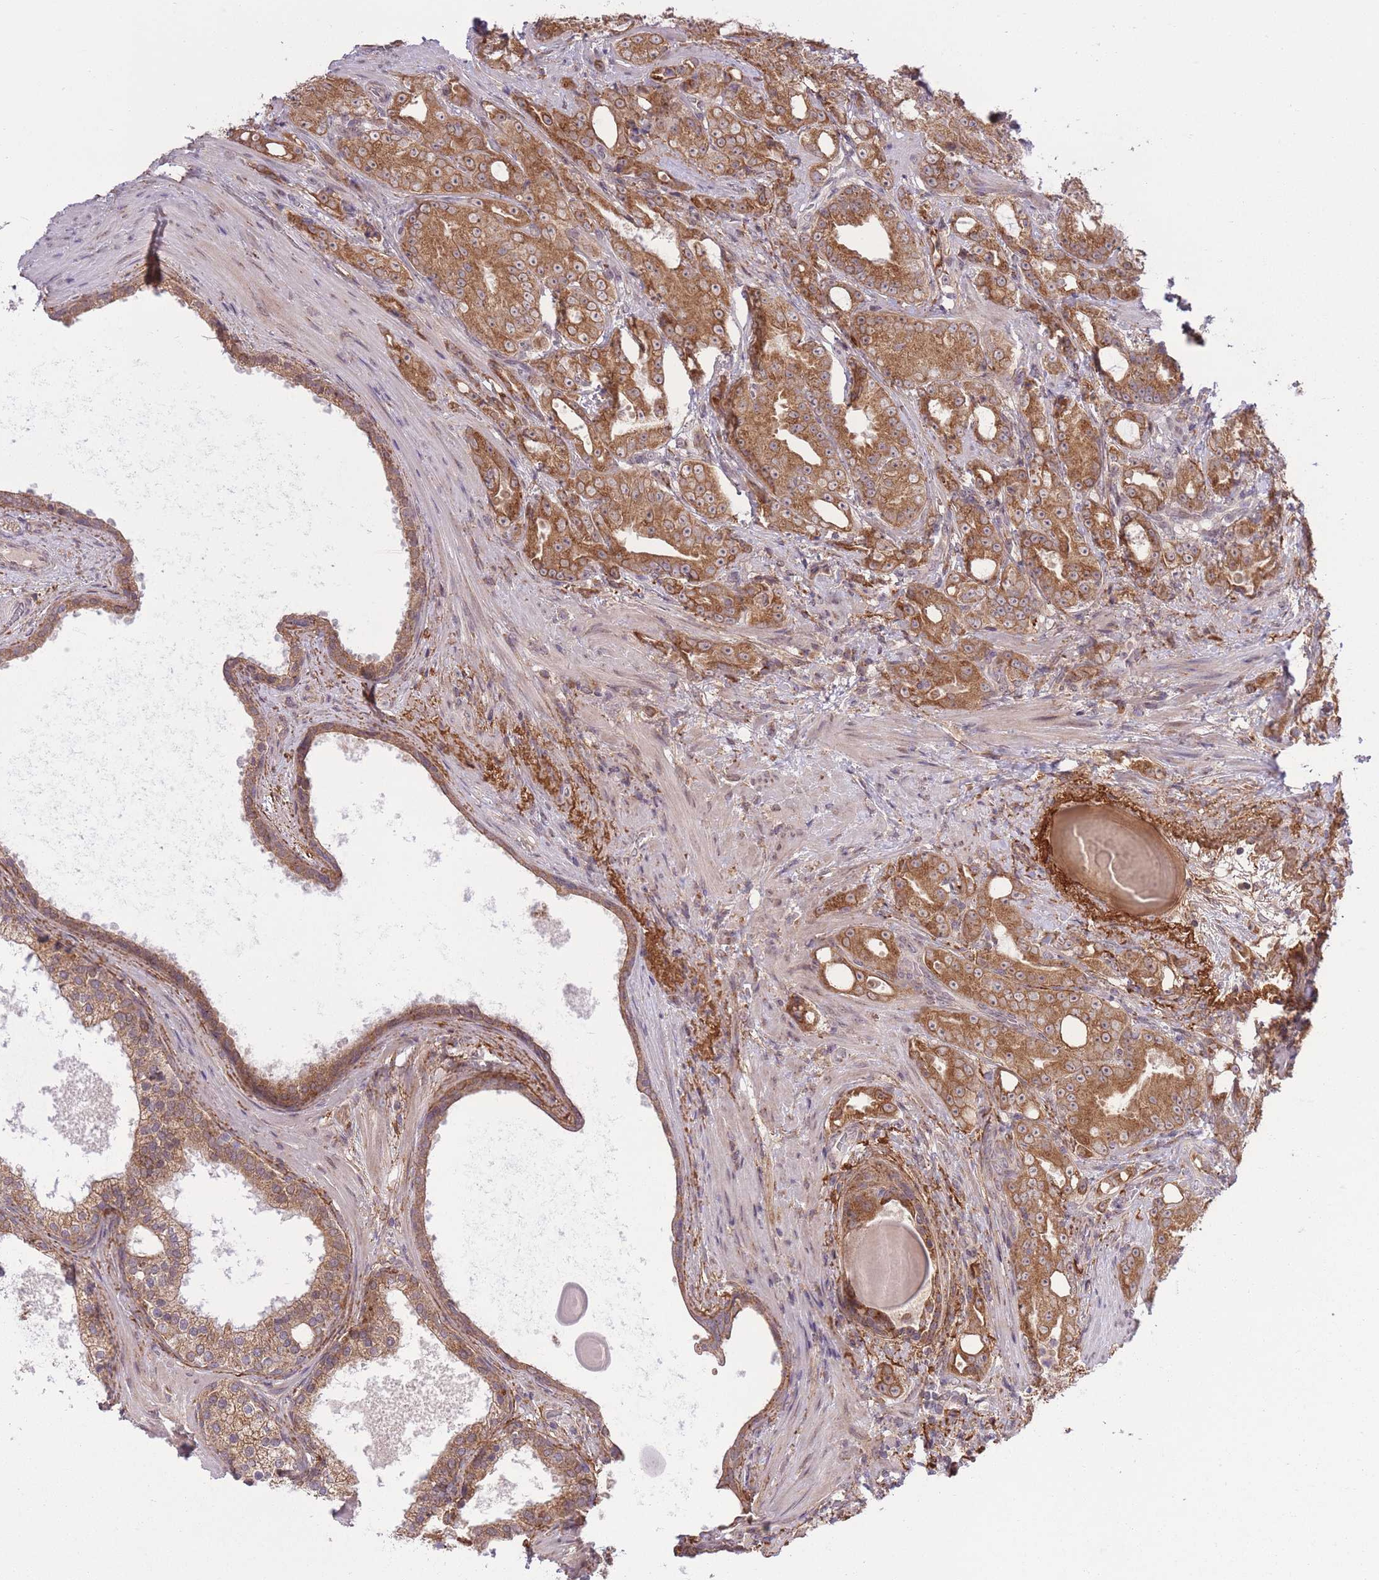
{"staining": {"intensity": "strong", "quantity": ">75%", "location": "cytoplasmic/membranous"}, "tissue": "prostate cancer", "cell_type": "Tumor cells", "image_type": "cancer", "snomed": [{"axis": "morphology", "description": "Adenocarcinoma, High grade"}, {"axis": "topography", "description": "Prostate"}], "caption": "A high amount of strong cytoplasmic/membranous expression is present in about >75% of tumor cells in prostate cancer tissue.", "gene": "ZNF391", "patient": {"sex": "male", "age": 69}}